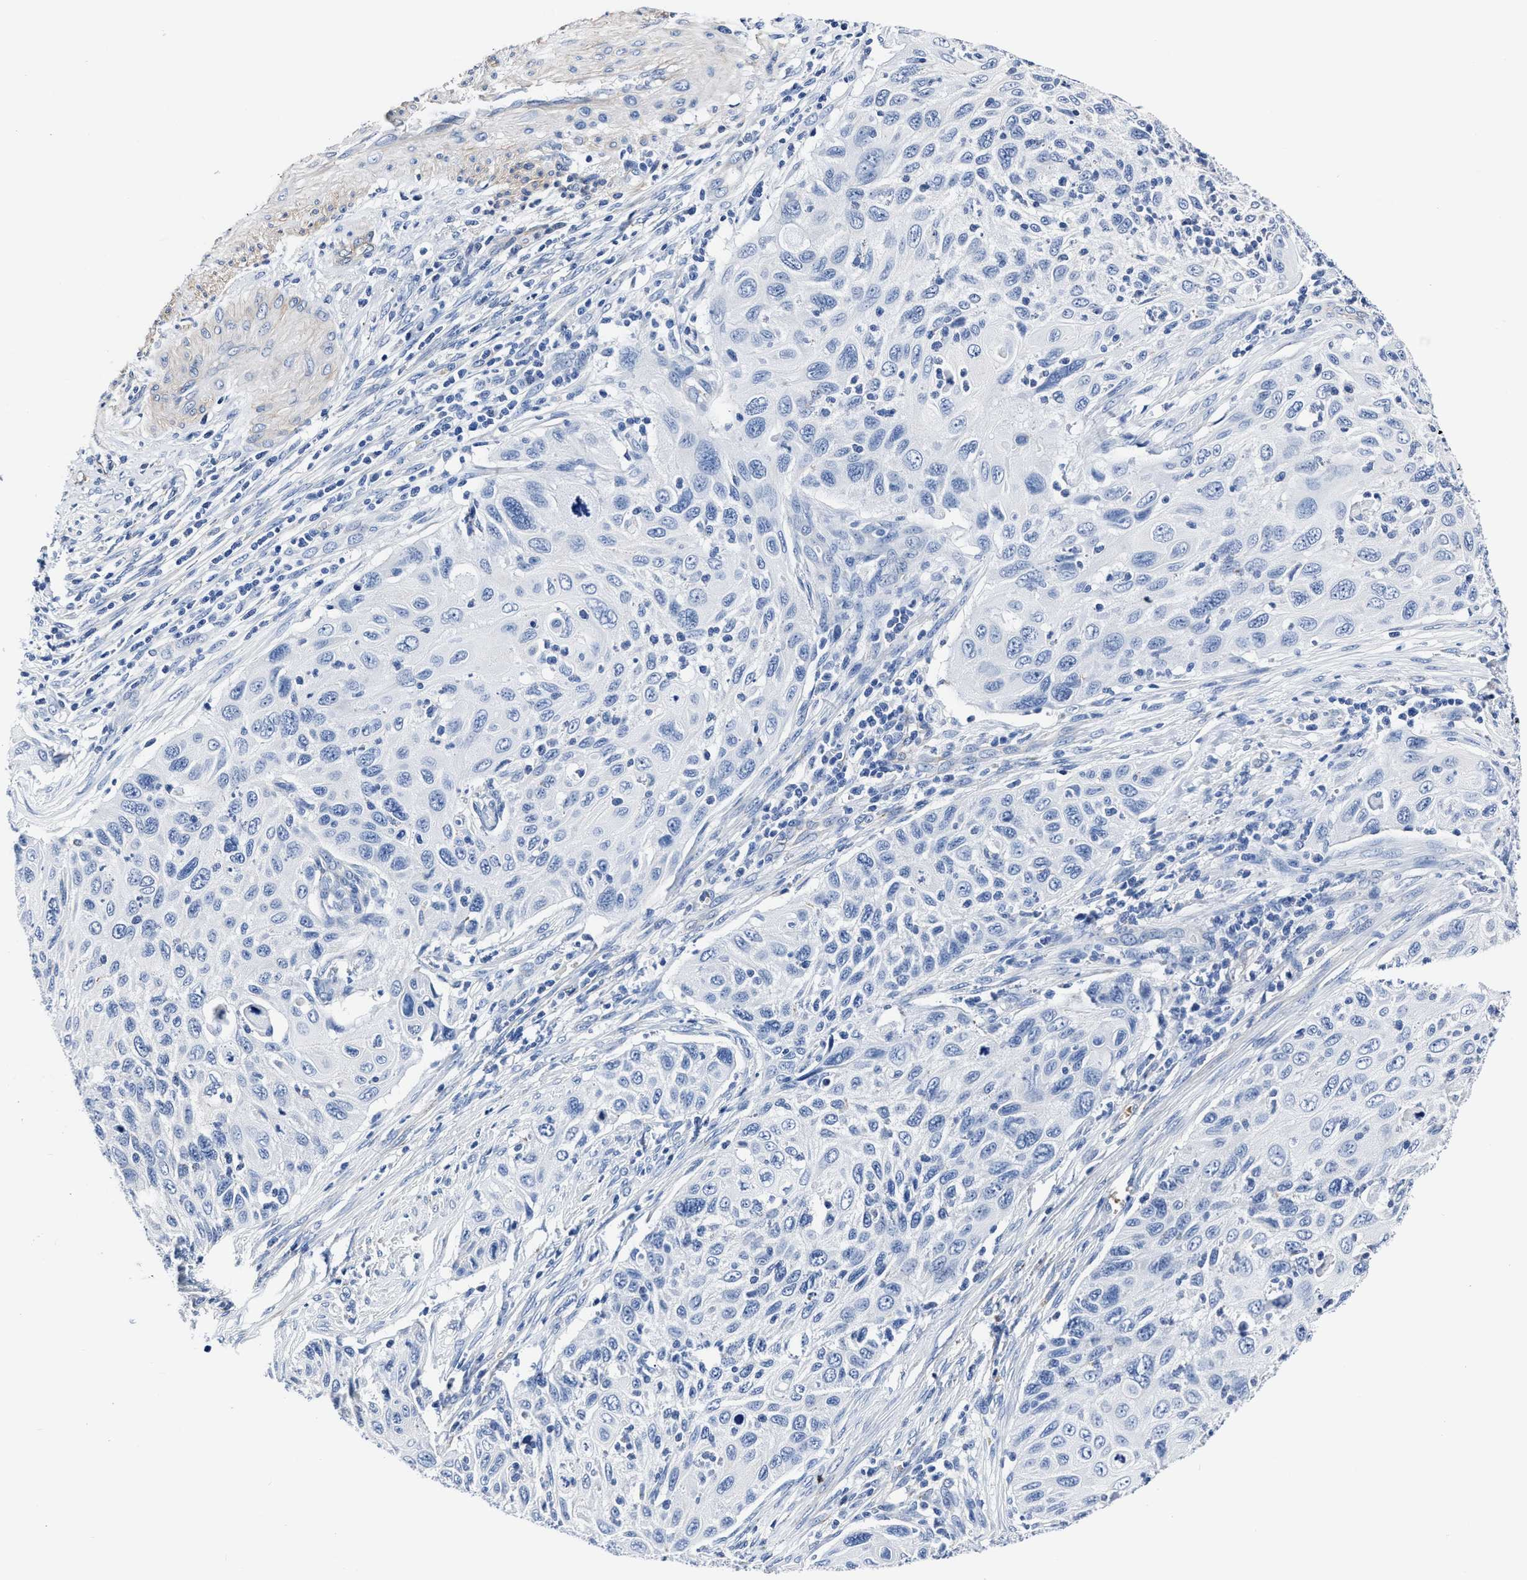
{"staining": {"intensity": "negative", "quantity": "none", "location": "none"}, "tissue": "cervical cancer", "cell_type": "Tumor cells", "image_type": "cancer", "snomed": [{"axis": "morphology", "description": "Squamous cell carcinoma, NOS"}, {"axis": "topography", "description": "Cervix"}], "caption": "A micrograph of cervical cancer (squamous cell carcinoma) stained for a protein displays no brown staining in tumor cells.", "gene": "KCNMB3", "patient": {"sex": "female", "age": 70}}